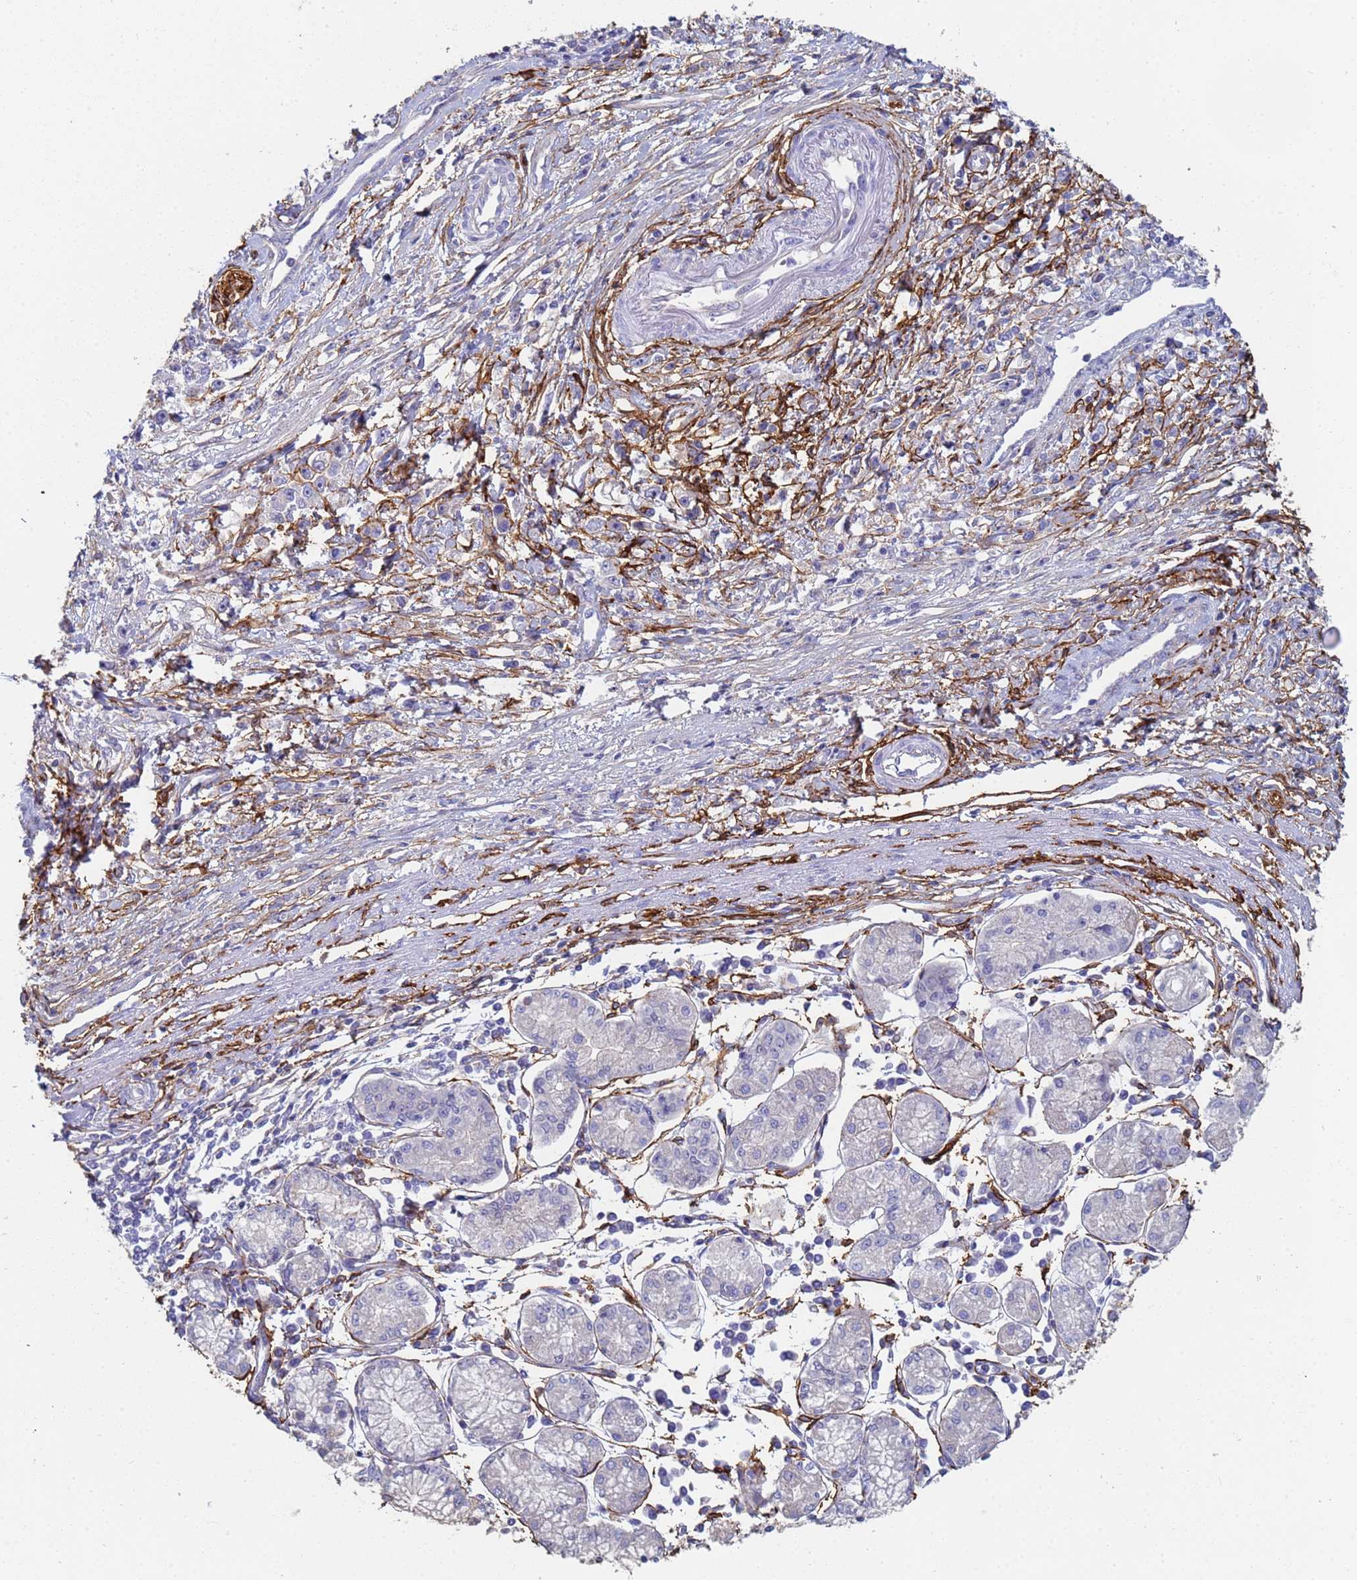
{"staining": {"intensity": "negative", "quantity": "none", "location": "none"}, "tissue": "stomach cancer", "cell_type": "Tumor cells", "image_type": "cancer", "snomed": [{"axis": "morphology", "description": "Adenocarcinoma, NOS"}, {"axis": "topography", "description": "Stomach"}], "caption": "Adenocarcinoma (stomach) was stained to show a protein in brown. There is no significant staining in tumor cells.", "gene": "ABCA8", "patient": {"sex": "female", "age": 59}}